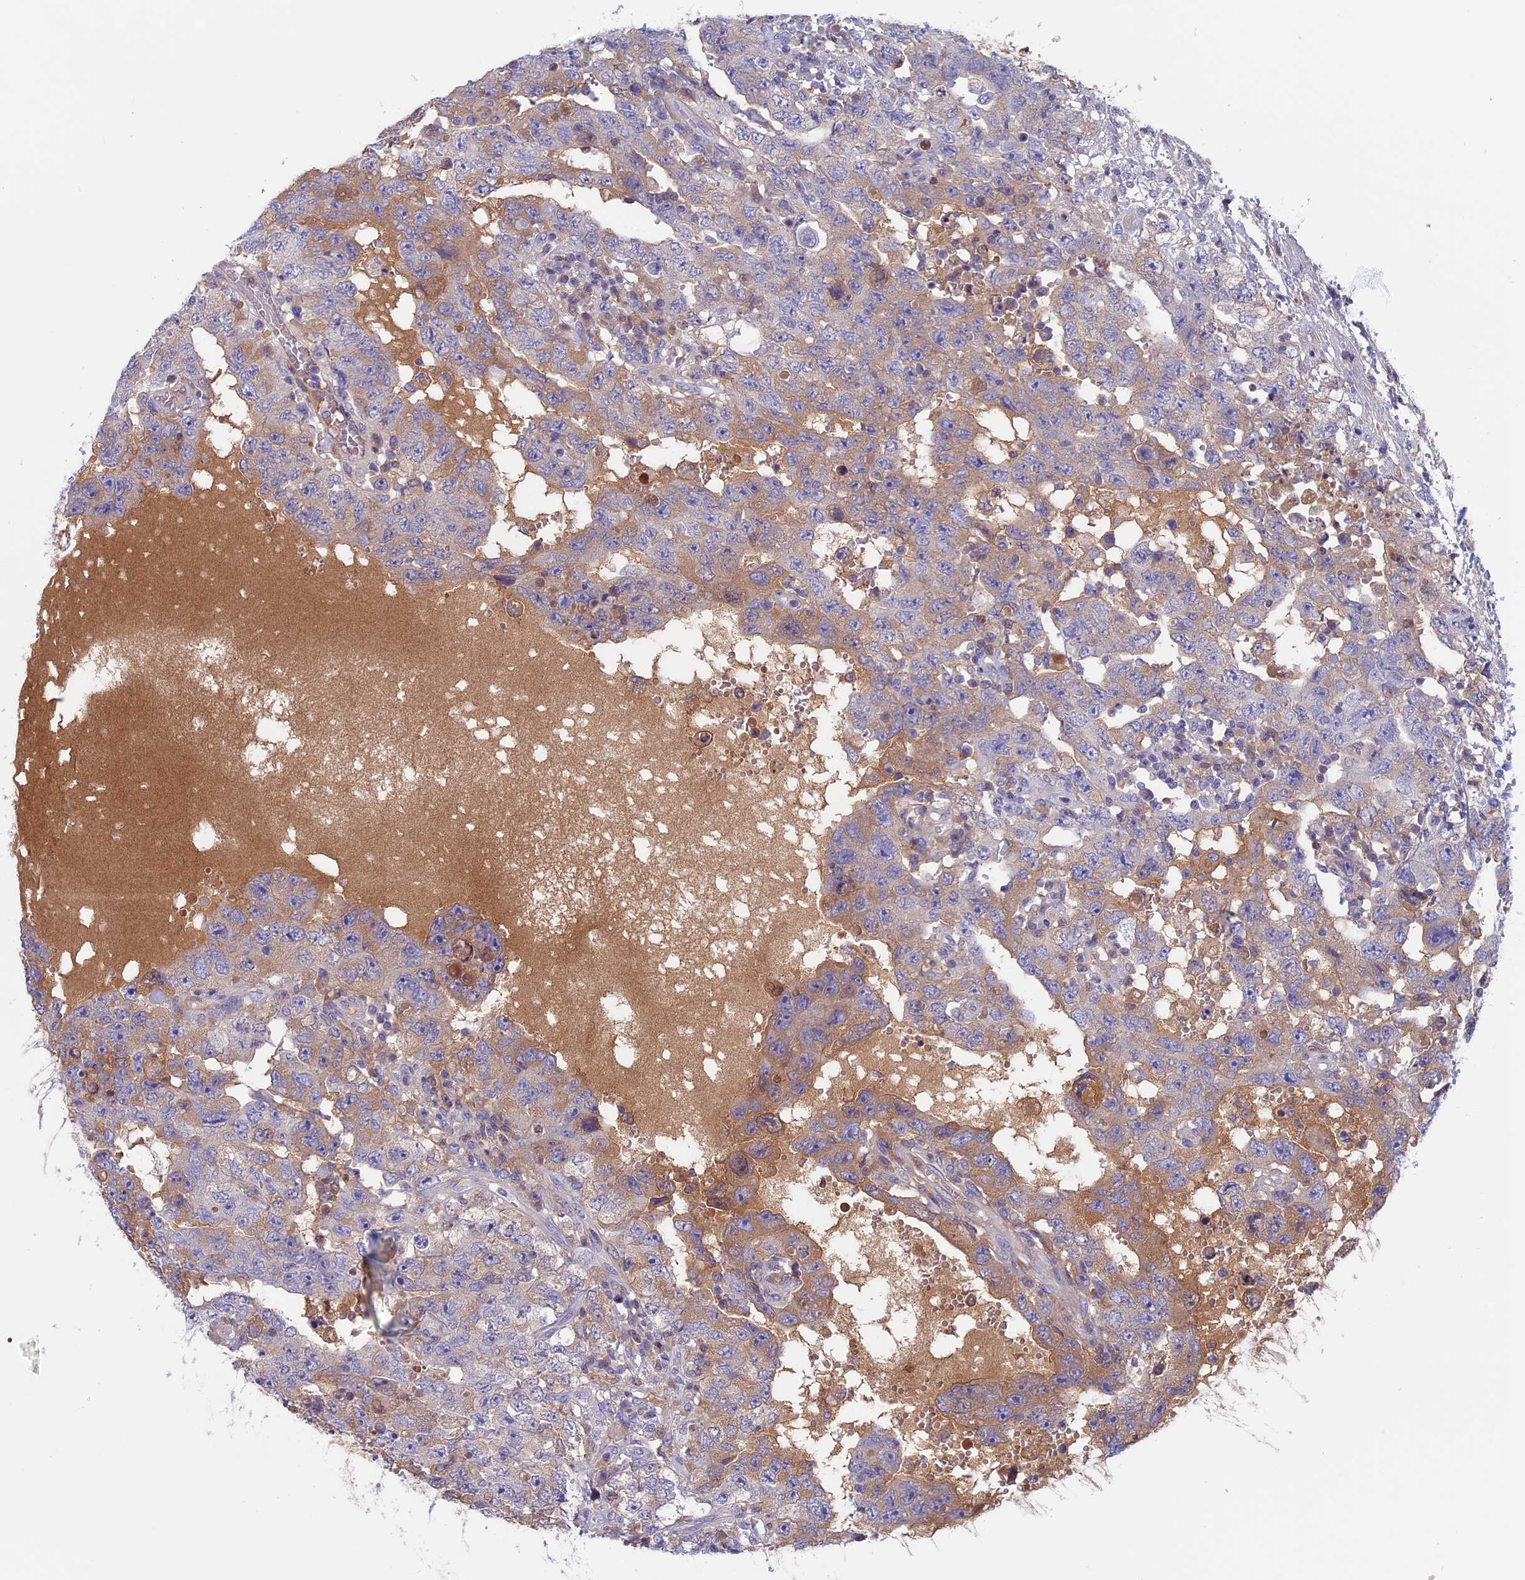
{"staining": {"intensity": "weak", "quantity": "<25%", "location": "cytoplasmic/membranous"}, "tissue": "testis cancer", "cell_type": "Tumor cells", "image_type": "cancer", "snomed": [{"axis": "morphology", "description": "Carcinoma, Embryonal, NOS"}, {"axis": "topography", "description": "Testis"}], "caption": "The immunohistochemistry histopathology image has no significant positivity in tumor cells of testis embryonal carcinoma tissue.", "gene": "ANGPTL2", "patient": {"sex": "male", "age": 26}}